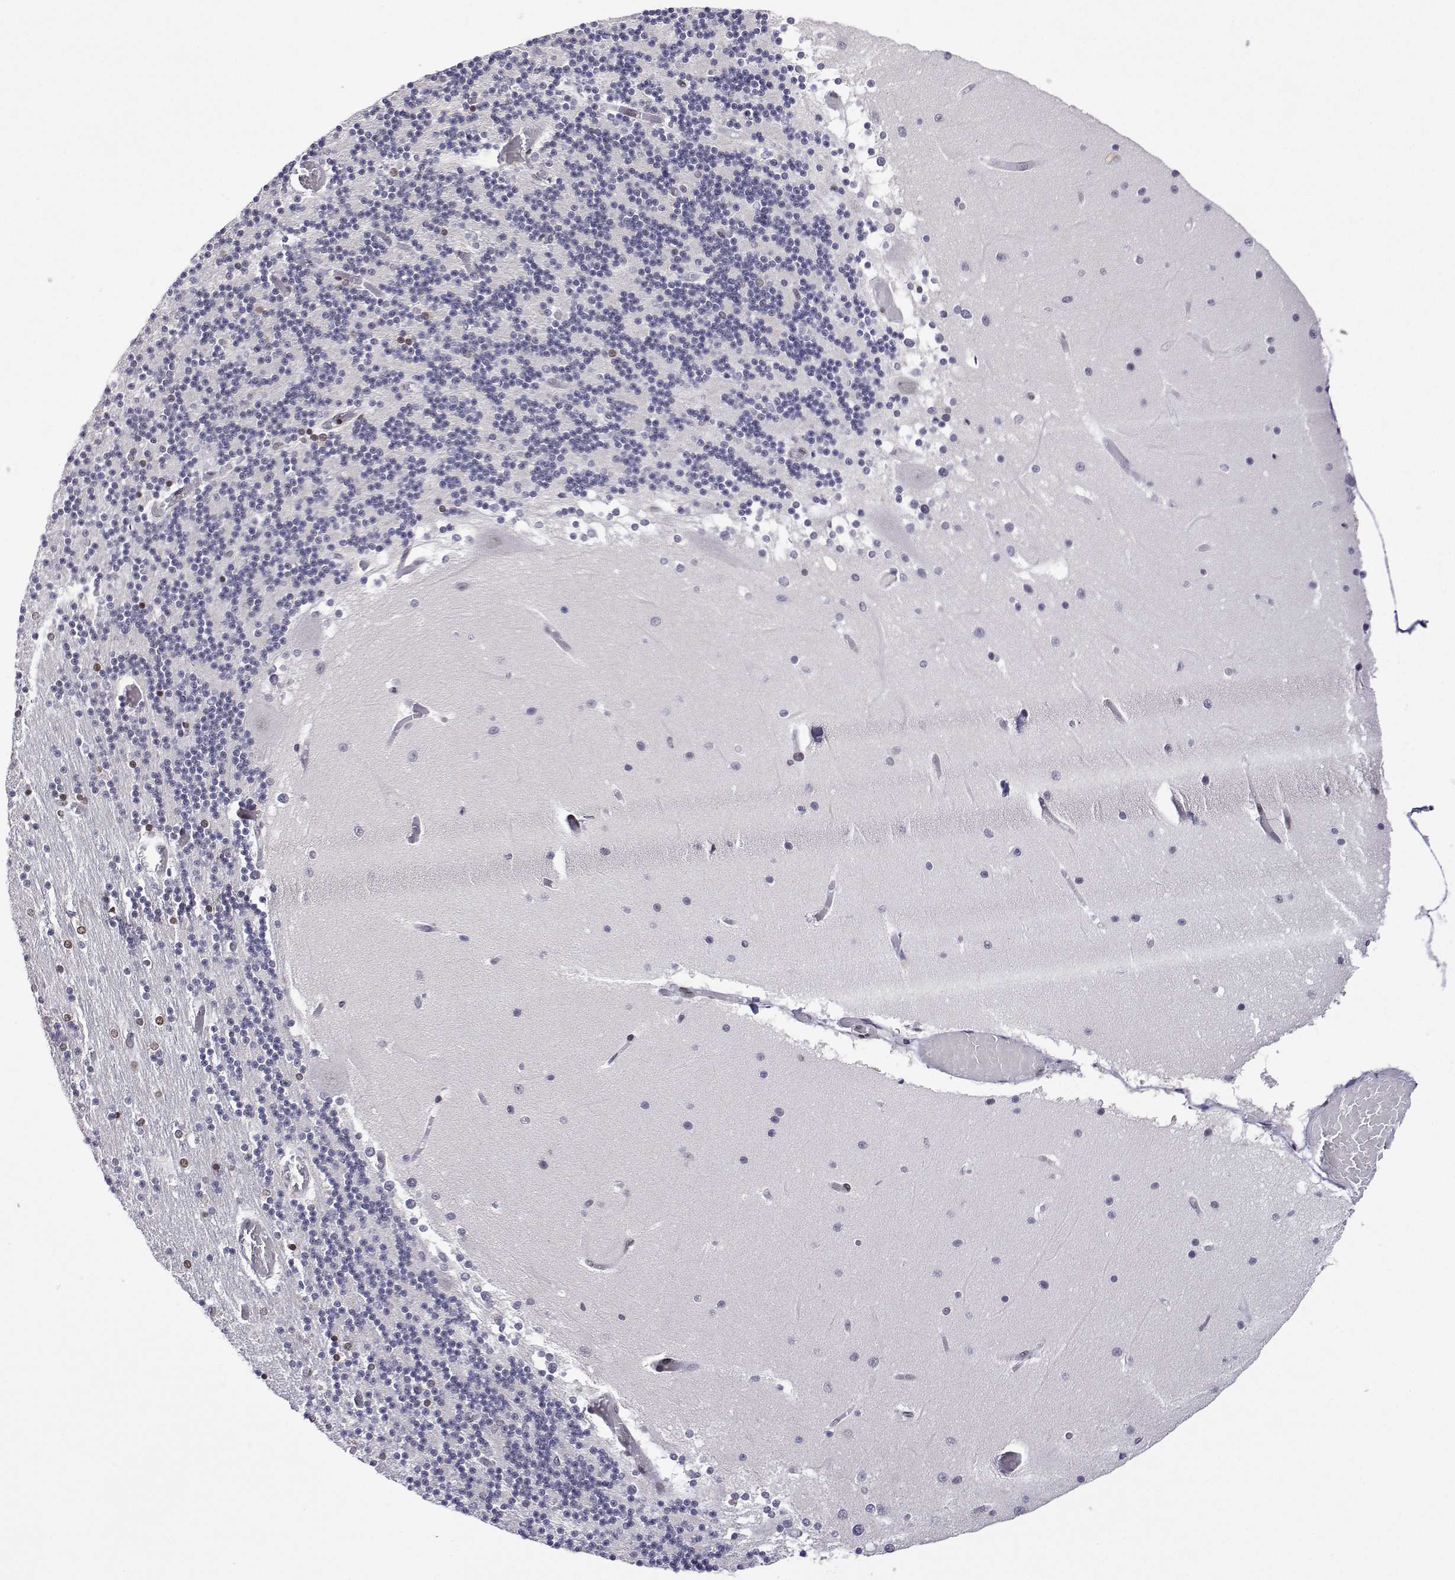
{"staining": {"intensity": "moderate", "quantity": "<25%", "location": "nuclear"}, "tissue": "cerebellum", "cell_type": "Cells in granular layer", "image_type": "normal", "snomed": [{"axis": "morphology", "description": "Normal tissue, NOS"}, {"axis": "topography", "description": "Cerebellum"}], "caption": "This image exhibits immunohistochemistry (IHC) staining of benign human cerebellum, with low moderate nuclear expression in approximately <25% of cells in granular layer.", "gene": "XPC", "patient": {"sex": "female", "age": 28}}